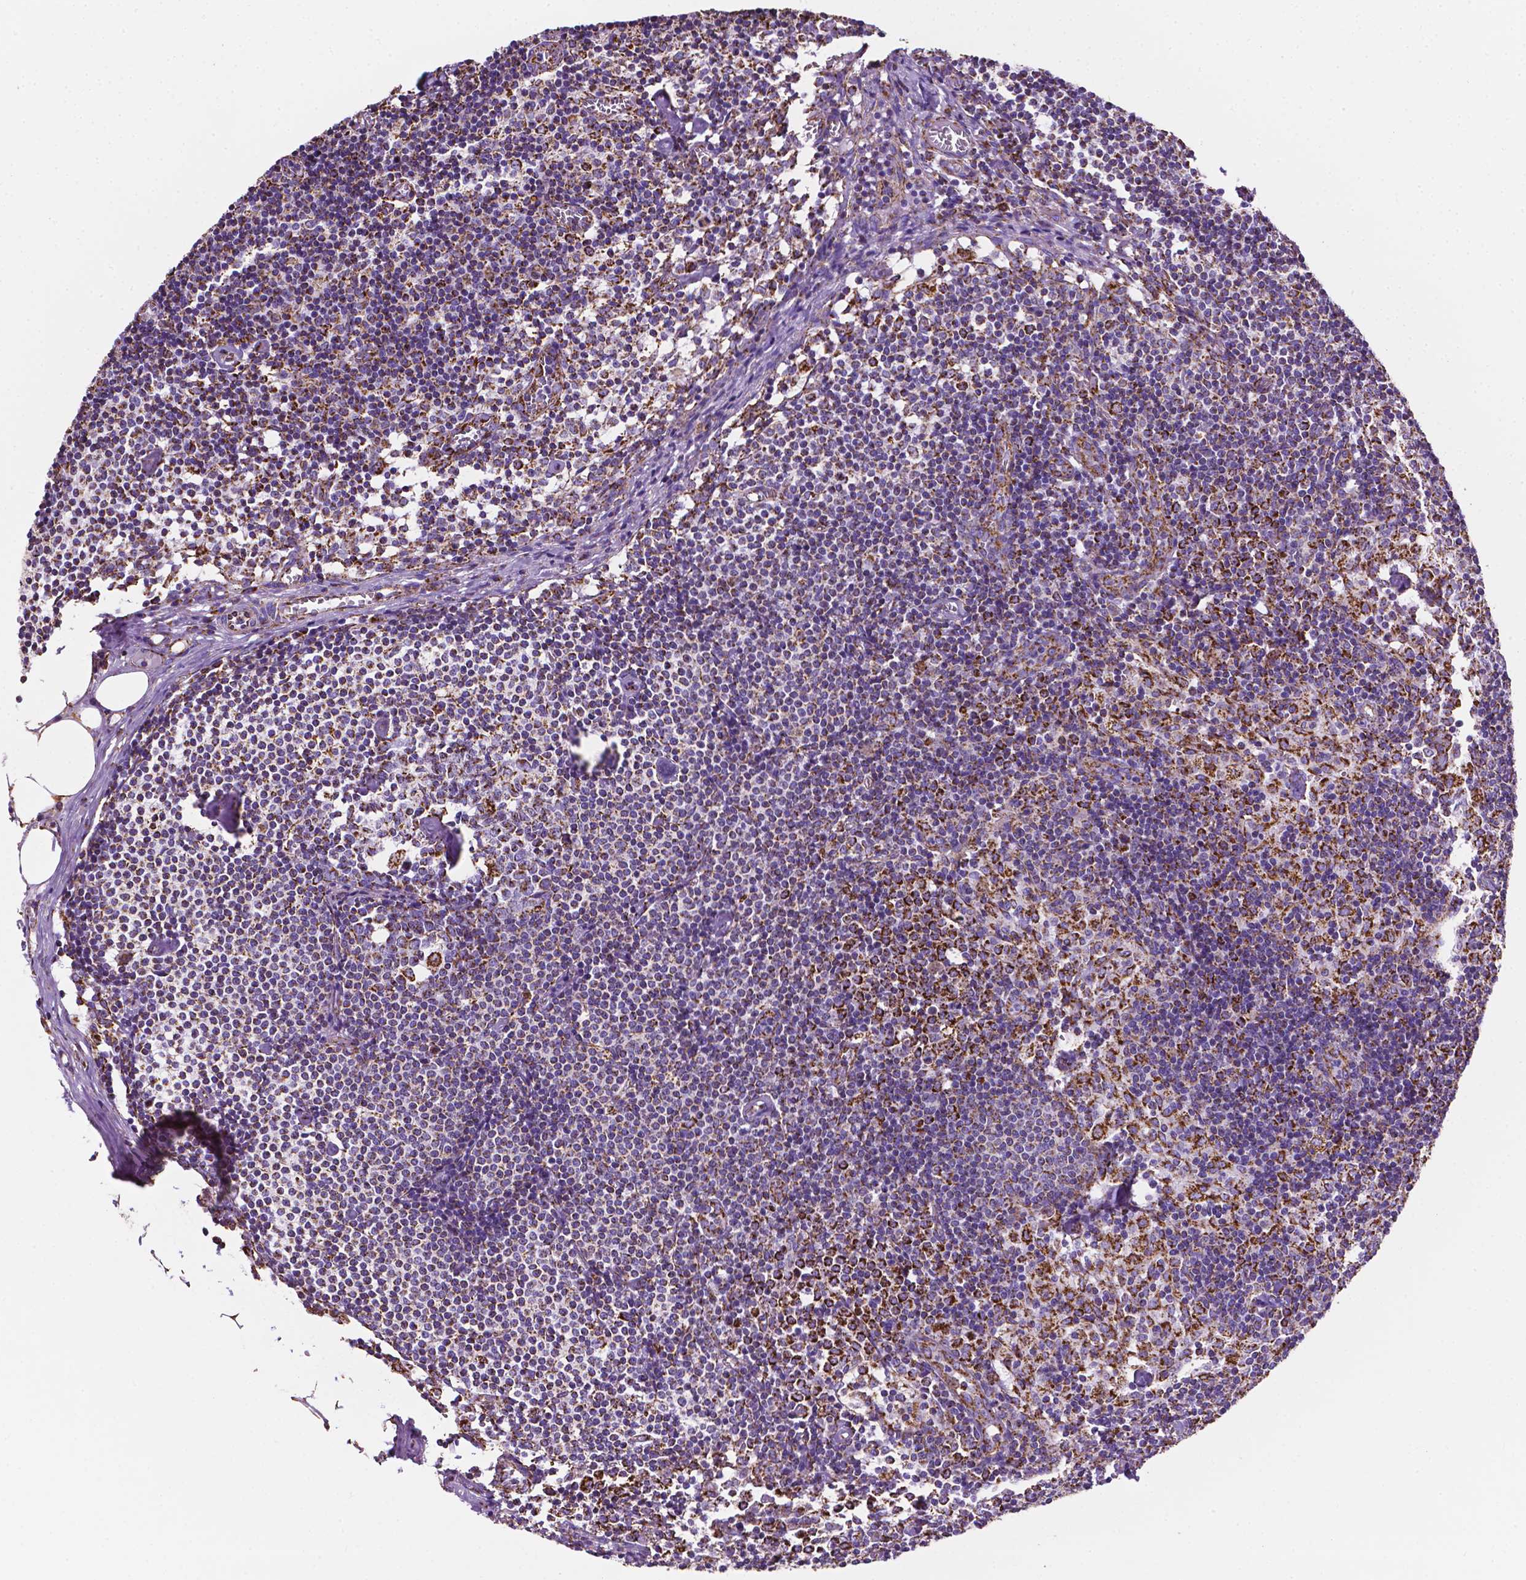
{"staining": {"intensity": "moderate", "quantity": "<25%", "location": "cytoplasmic/membranous"}, "tissue": "lymph node", "cell_type": "Germinal center cells", "image_type": "normal", "snomed": [{"axis": "morphology", "description": "Normal tissue, NOS"}, {"axis": "topography", "description": "Lymph node"}], "caption": "This histopathology image exhibits immunohistochemistry (IHC) staining of normal lymph node, with low moderate cytoplasmic/membranous positivity in approximately <25% of germinal center cells.", "gene": "RMDN3", "patient": {"sex": "female", "age": 52}}